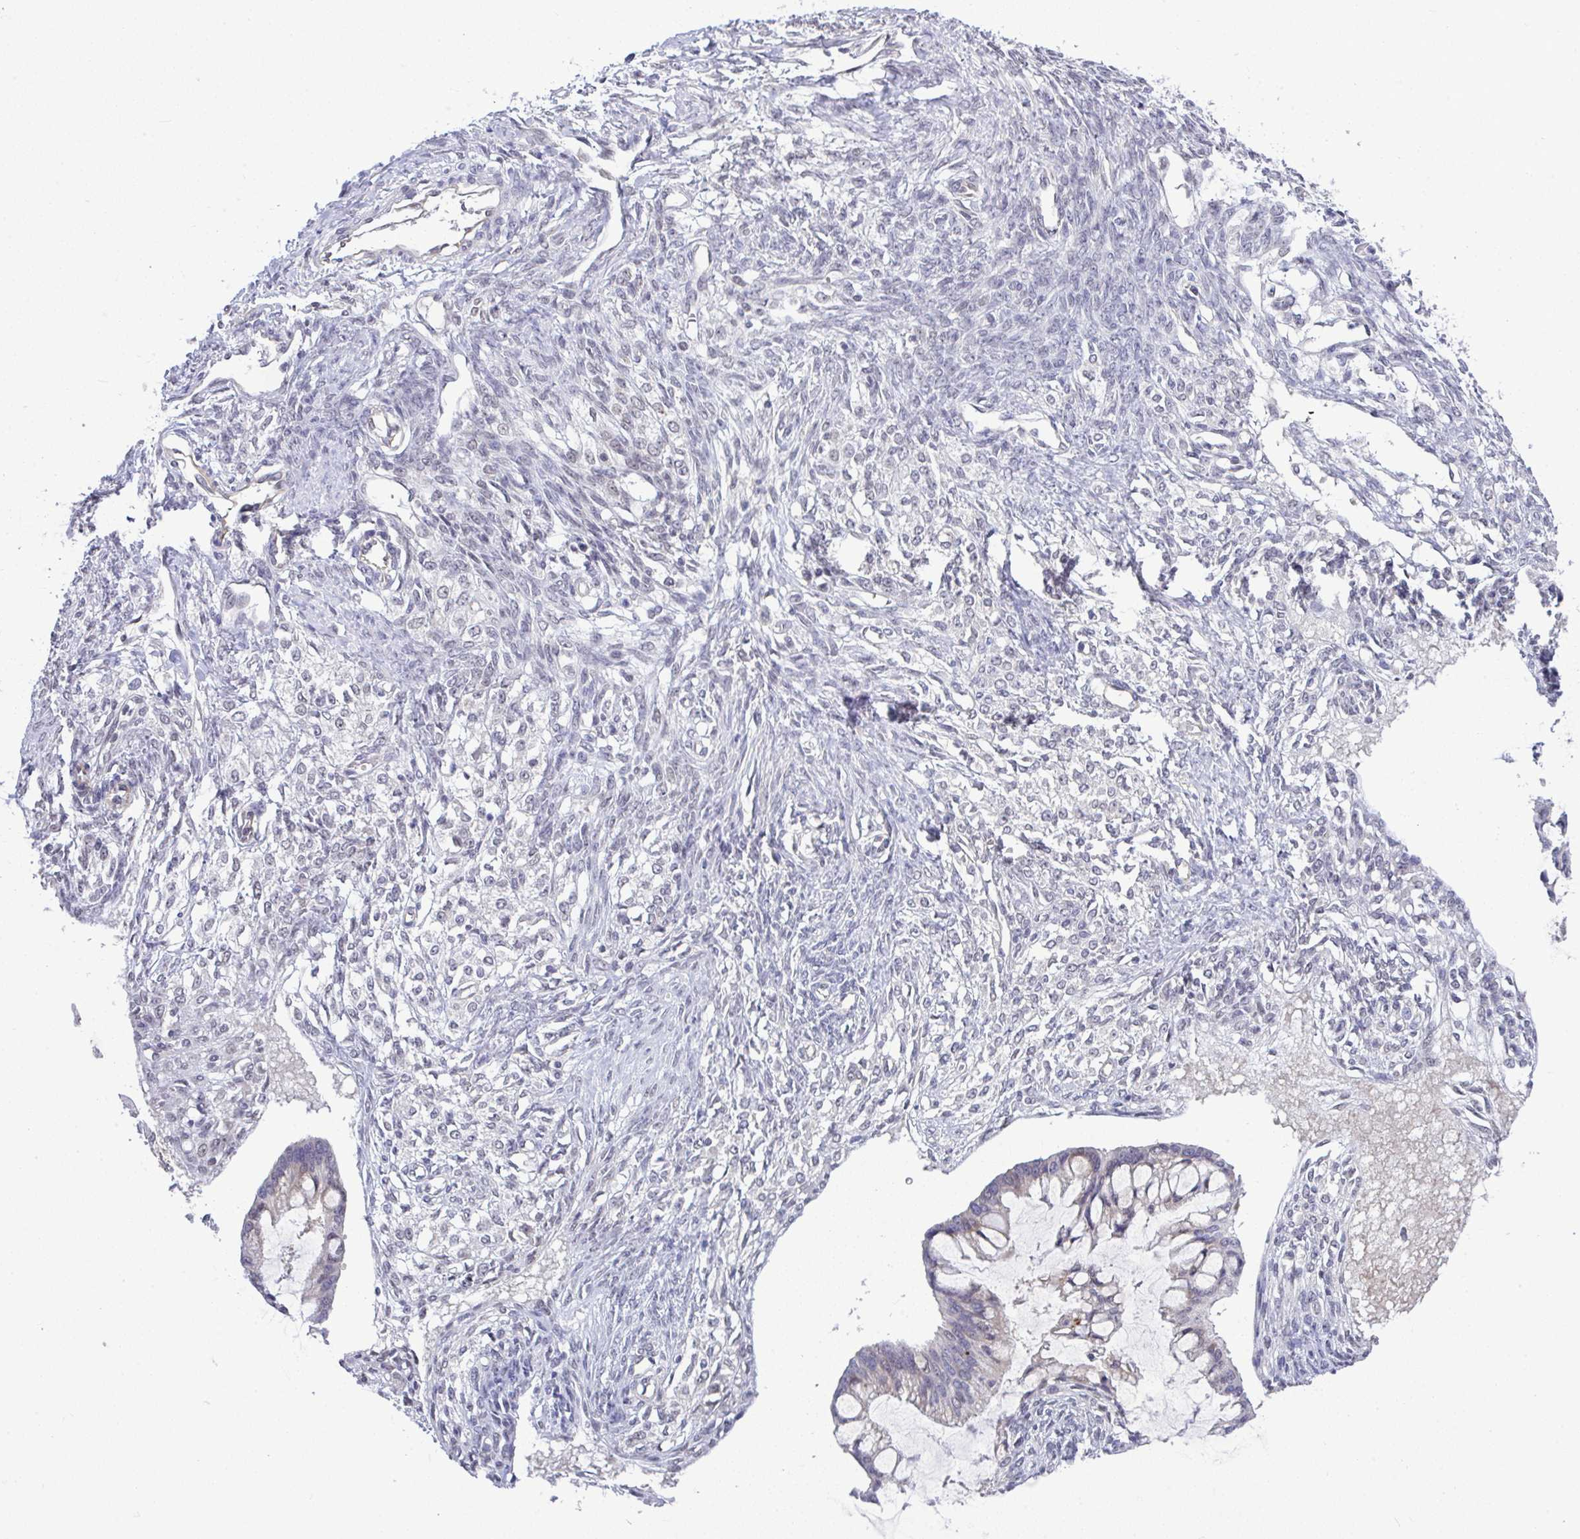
{"staining": {"intensity": "negative", "quantity": "none", "location": "none"}, "tissue": "ovarian cancer", "cell_type": "Tumor cells", "image_type": "cancer", "snomed": [{"axis": "morphology", "description": "Cystadenocarcinoma, mucinous, NOS"}, {"axis": "topography", "description": "Ovary"}], "caption": "Ovarian mucinous cystadenocarcinoma stained for a protein using immunohistochemistry shows no staining tumor cells.", "gene": "C9orf64", "patient": {"sex": "female", "age": 73}}